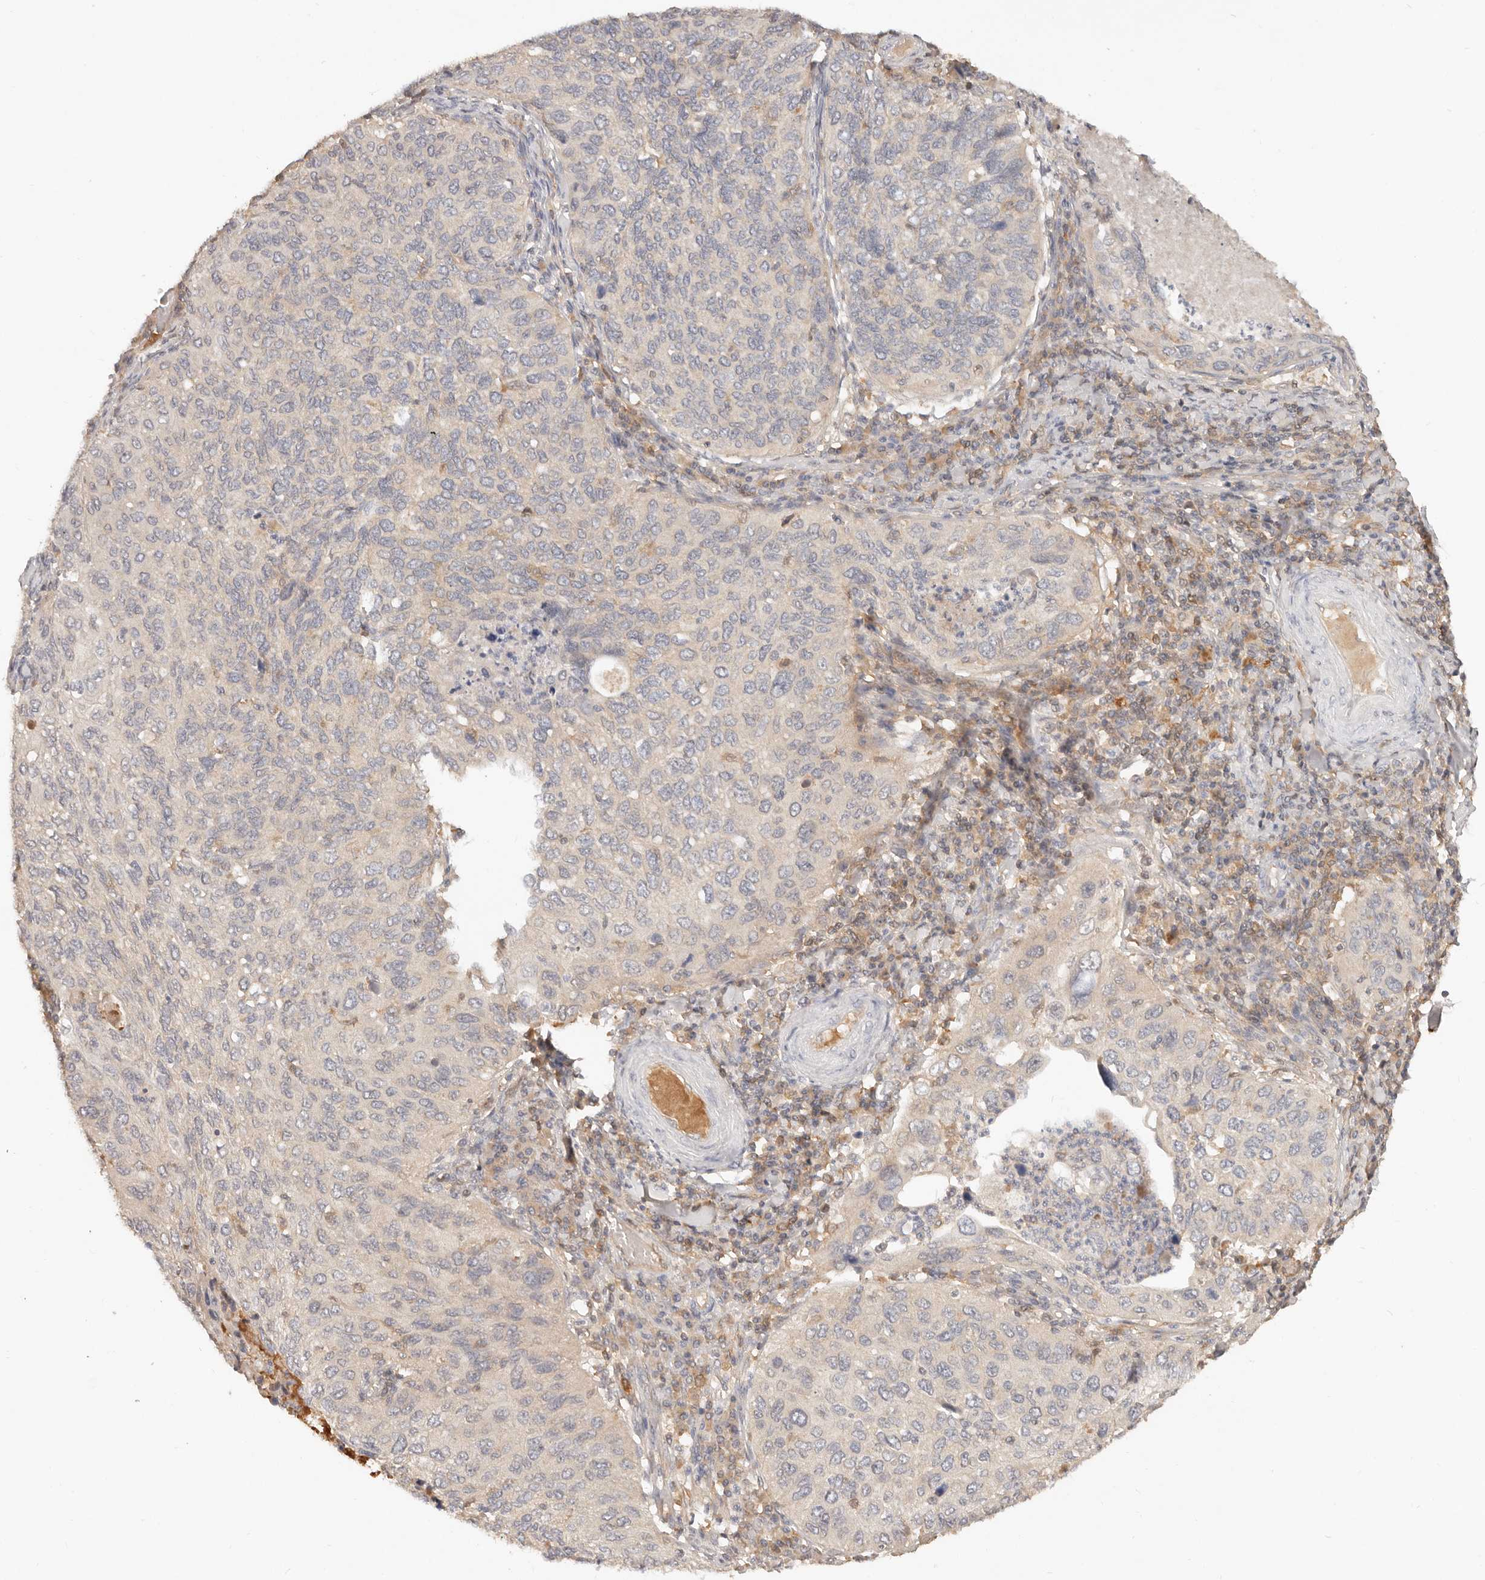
{"staining": {"intensity": "negative", "quantity": "none", "location": "none"}, "tissue": "cervical cancer", "cell_type": "Tumor cells", "image_type": "cancer", "snomed": [{"axis": "morphology", "description": "Squamous cell carcinoma, NOS"}, {"axis": "topography", "description": "Cervix"}], "caption": "A micrograph of squamous cell carcinoma (cervical) stained for a protein displays no brown staining in tumor cells.", "gene": "NECAP2", "patient": {"sex": "female", "age": 38}}